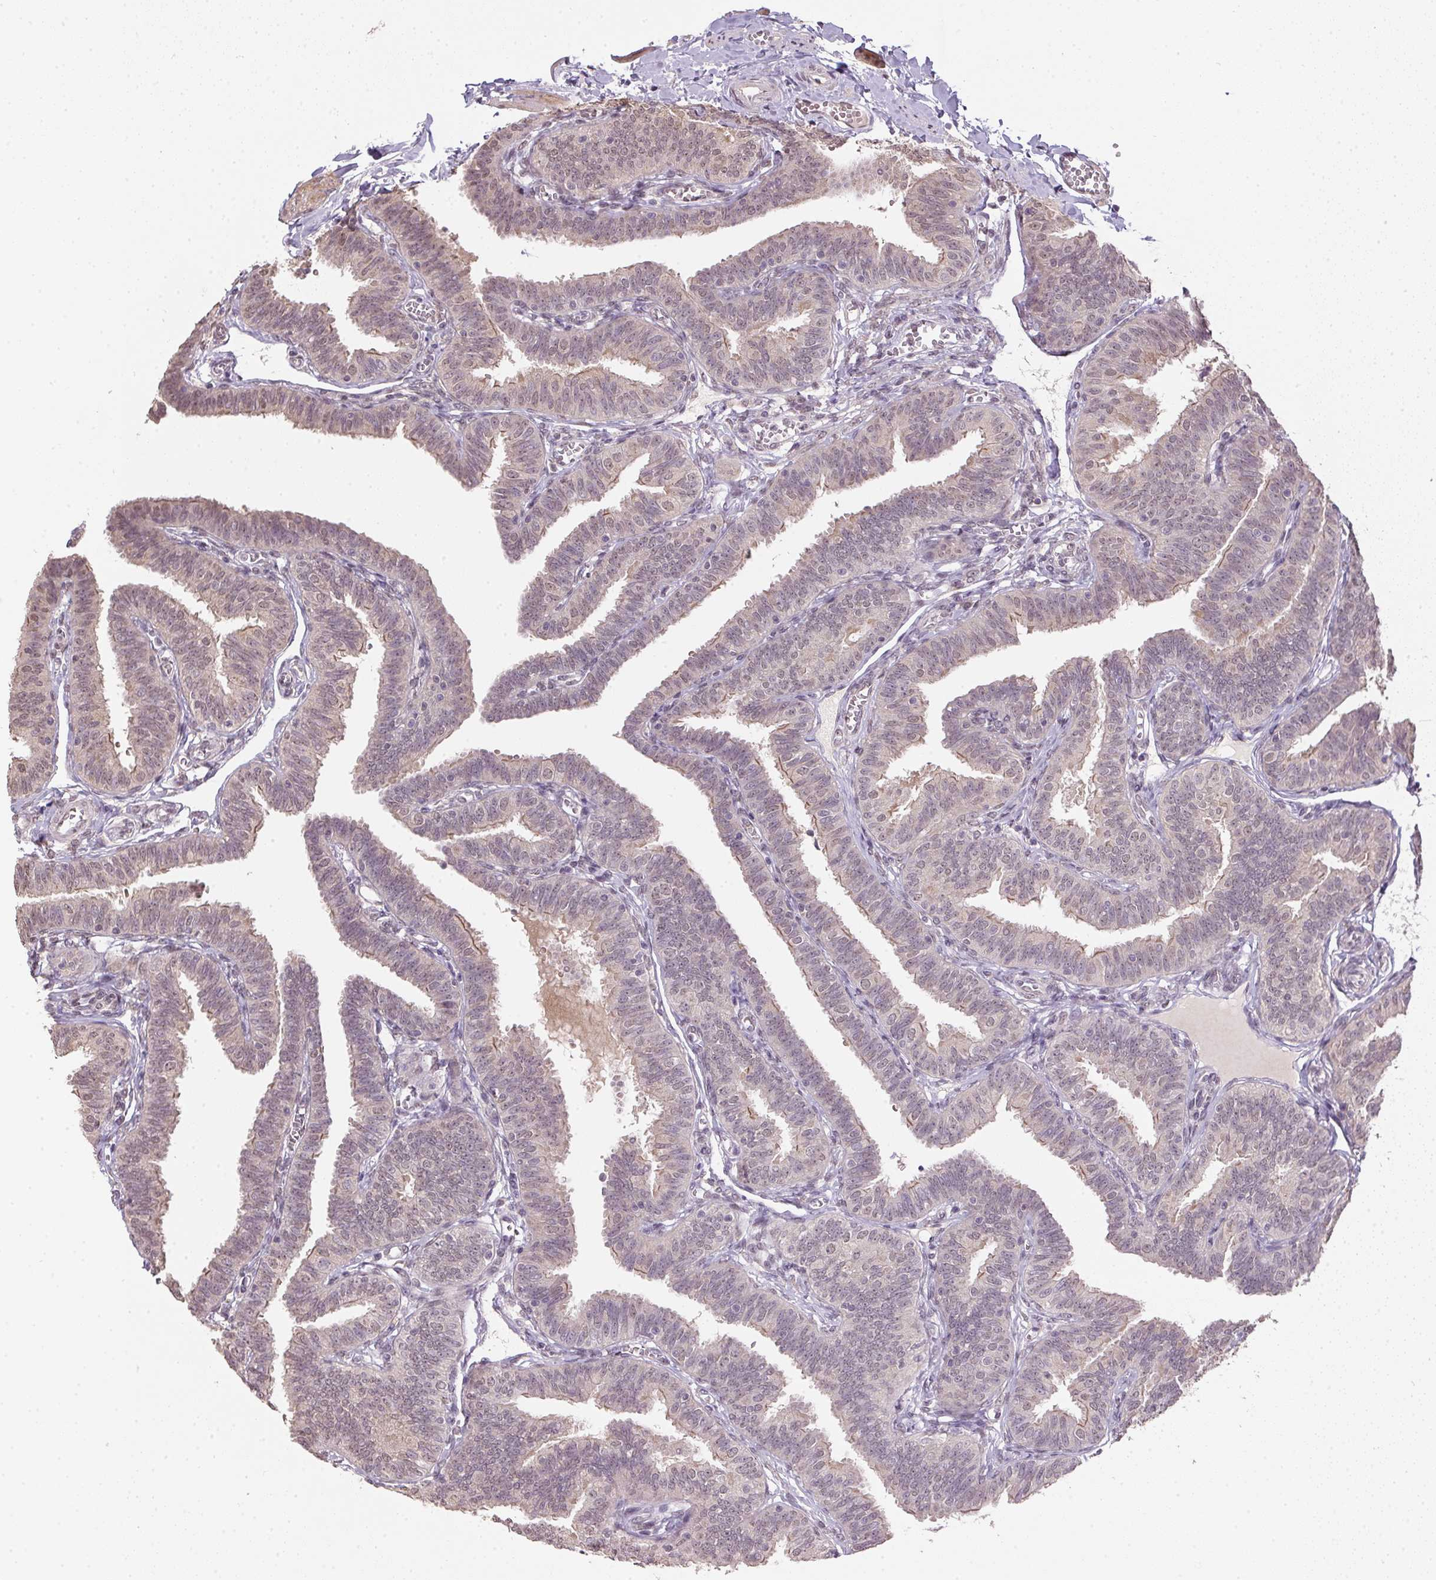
{"staining": {"intensity": "weak", "quantity": "25%-75%", "location": "cytoplasmic/membranous"}, "tissue": "fallopian tube", "cell_type": "Glandular cells", "image_type": "normal", "snomed": [{"axis": "morphology", "description": "Normal tissue, NOS"}, {"axis": "topography", "description": "Fallopian tube"}], "caption": "Glandular cells reveal low levels of weak cytoplasmic/membranous staining in about 25%-75% of cells in benign fallopian tube.", "gene": "PPP4R4", "patient": {"sex": "female", "age": 25}}